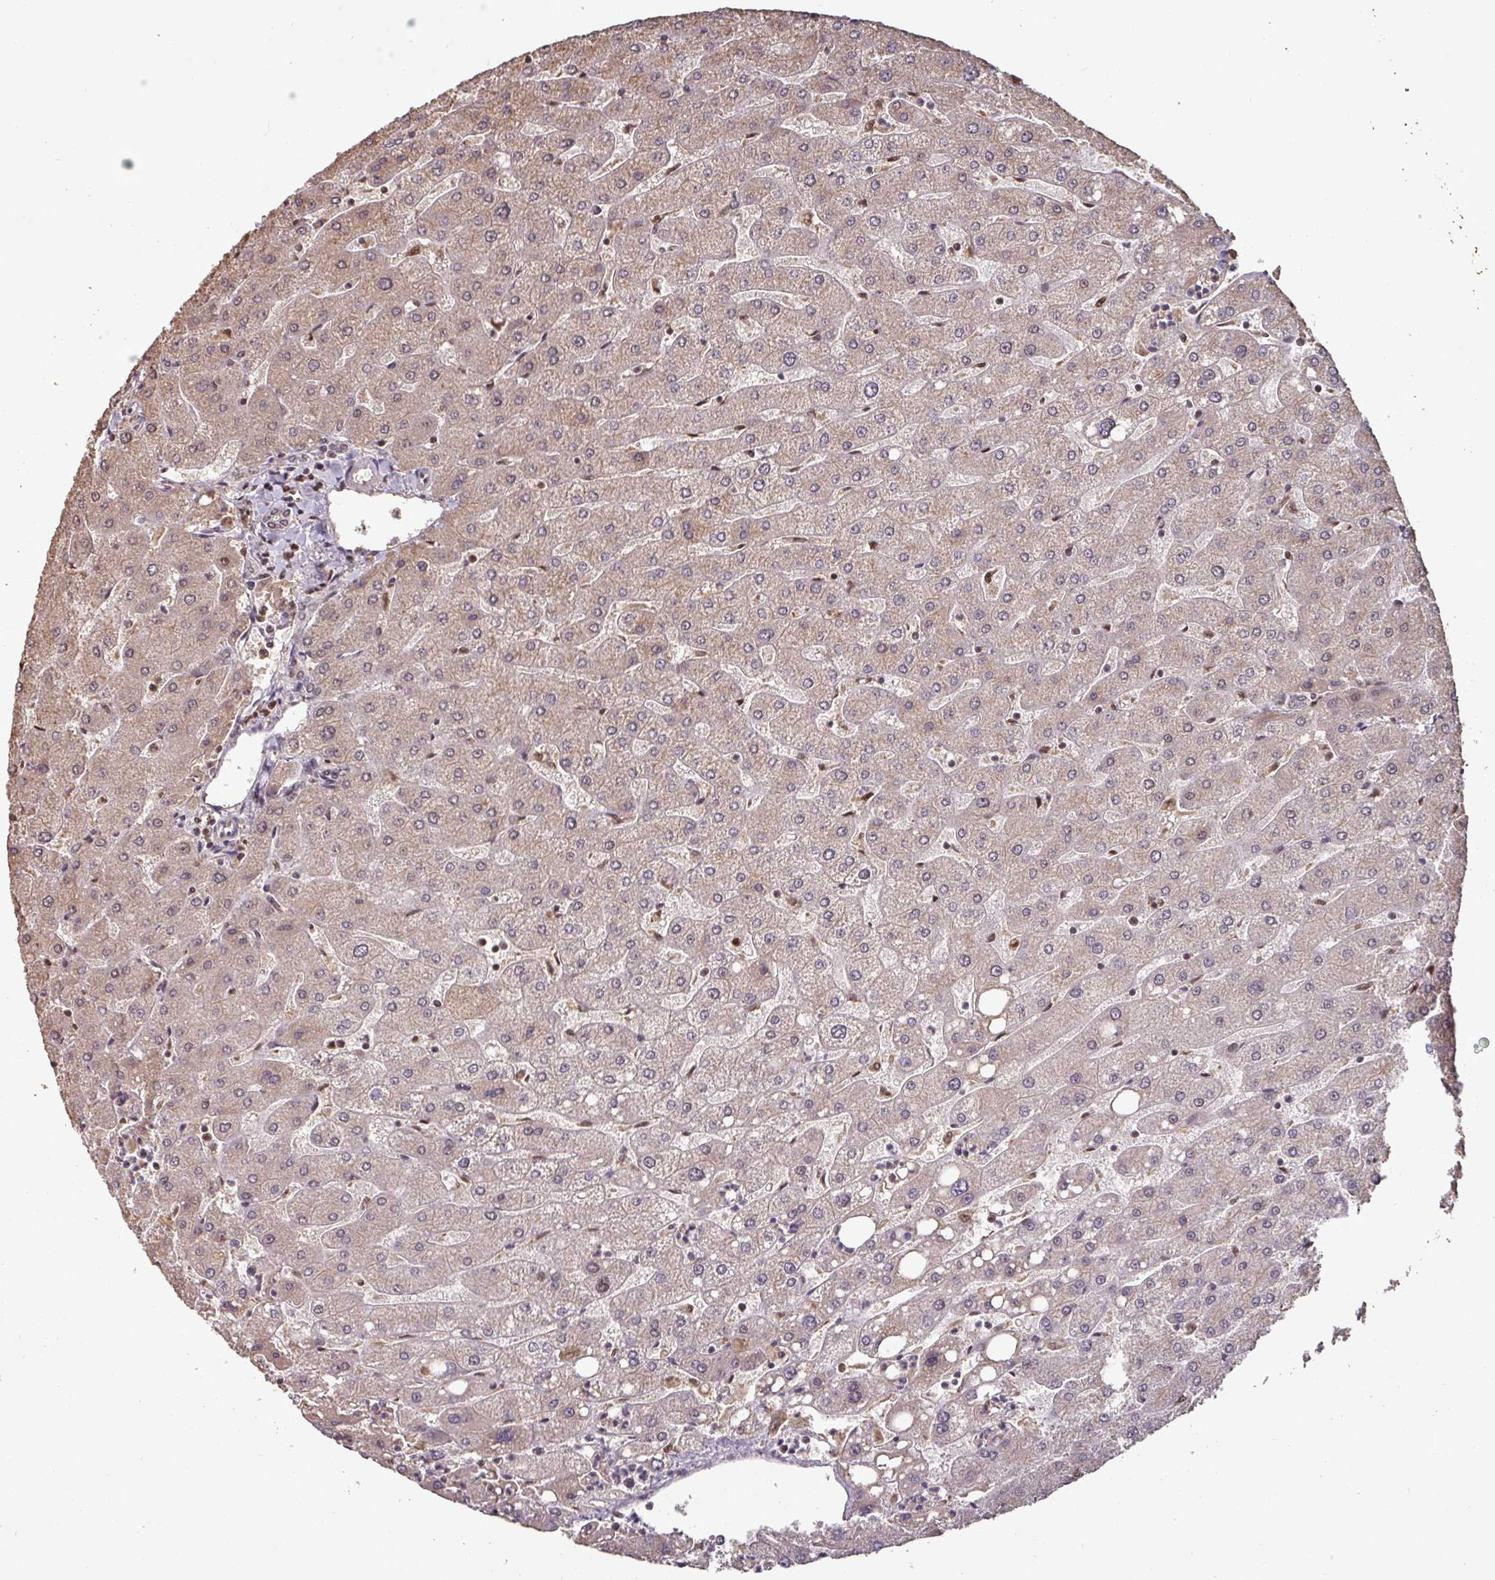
{"staining": {"intensity": "weak", "quantity": ">75%", "location": "nuclear"}, "tissue": "liver", "cell_type": "Cholangiocytes", "image_type": "normal", "snomed": [{"axis": "morphology", "description": "Normal tissue, NOS"}, {"axis": "topography", "description": "Liver"}], "caption": "Weak nuclear positivity for a protein is present in approximately >75% of cholangiocytes of normal liver using immunohistochemistry.", "gene": "POLD1", "patient": {"sex": "male", "age": 67}}